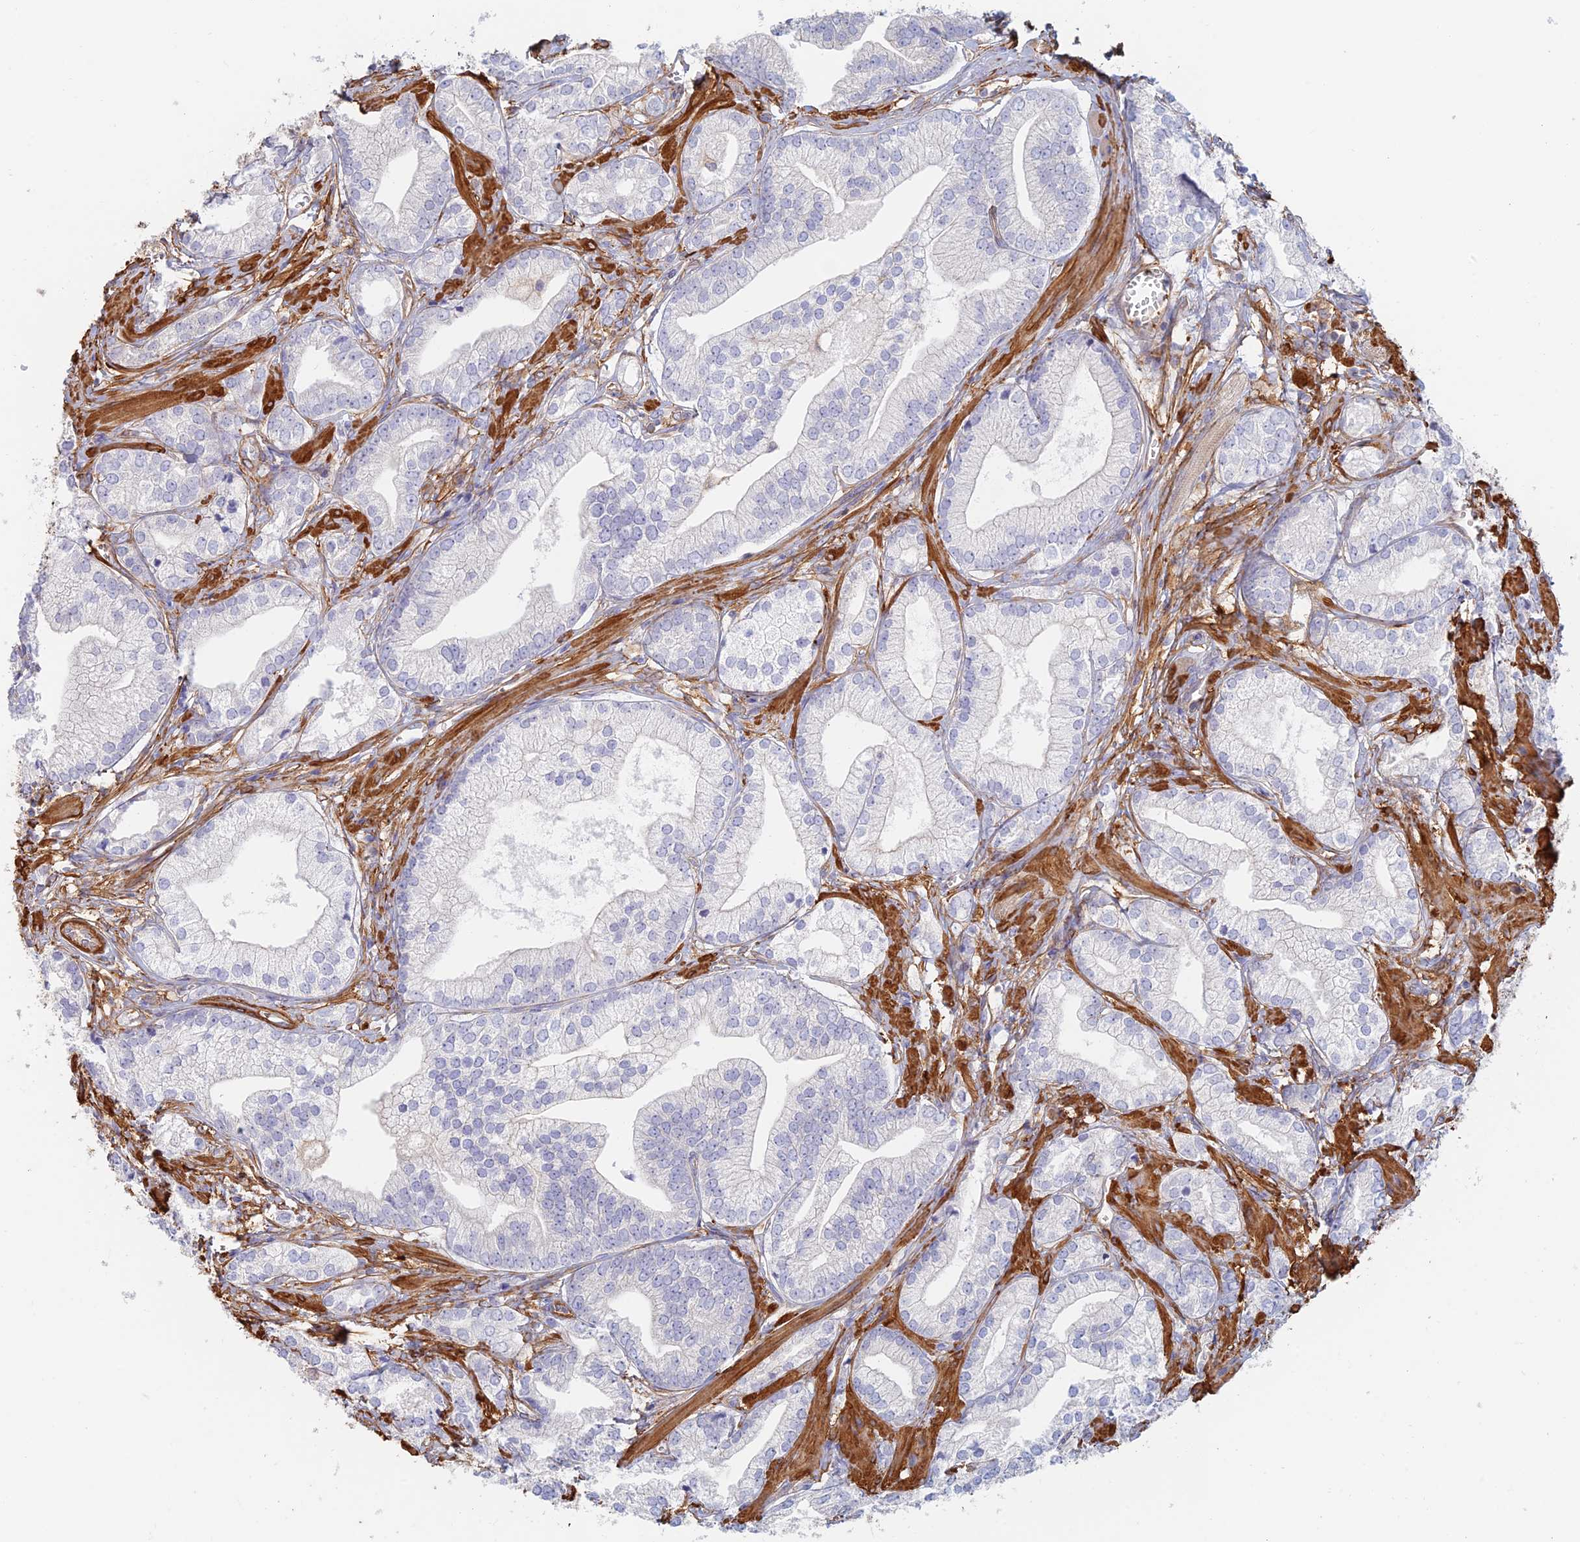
{"staining": {"intensity": "weak", "quantity": "<25%", "location": "cytoplasmic/membranous"}, "tissue": "prostate cancer", "cell_type": "Tumor cells", "image_type": "cancer", "snomed": [{"axis": "morphology", "description": "Adenocarcinoma, High grade"}, {"axis": "topography", "description": "Prostate"}], "caption": "High-grade adenocarcinoma (prostate) stained for a protein using IHC displays no expression tumor cells.", "gene": "PAK4", "patient": {"sex": "male", "age": 50}}